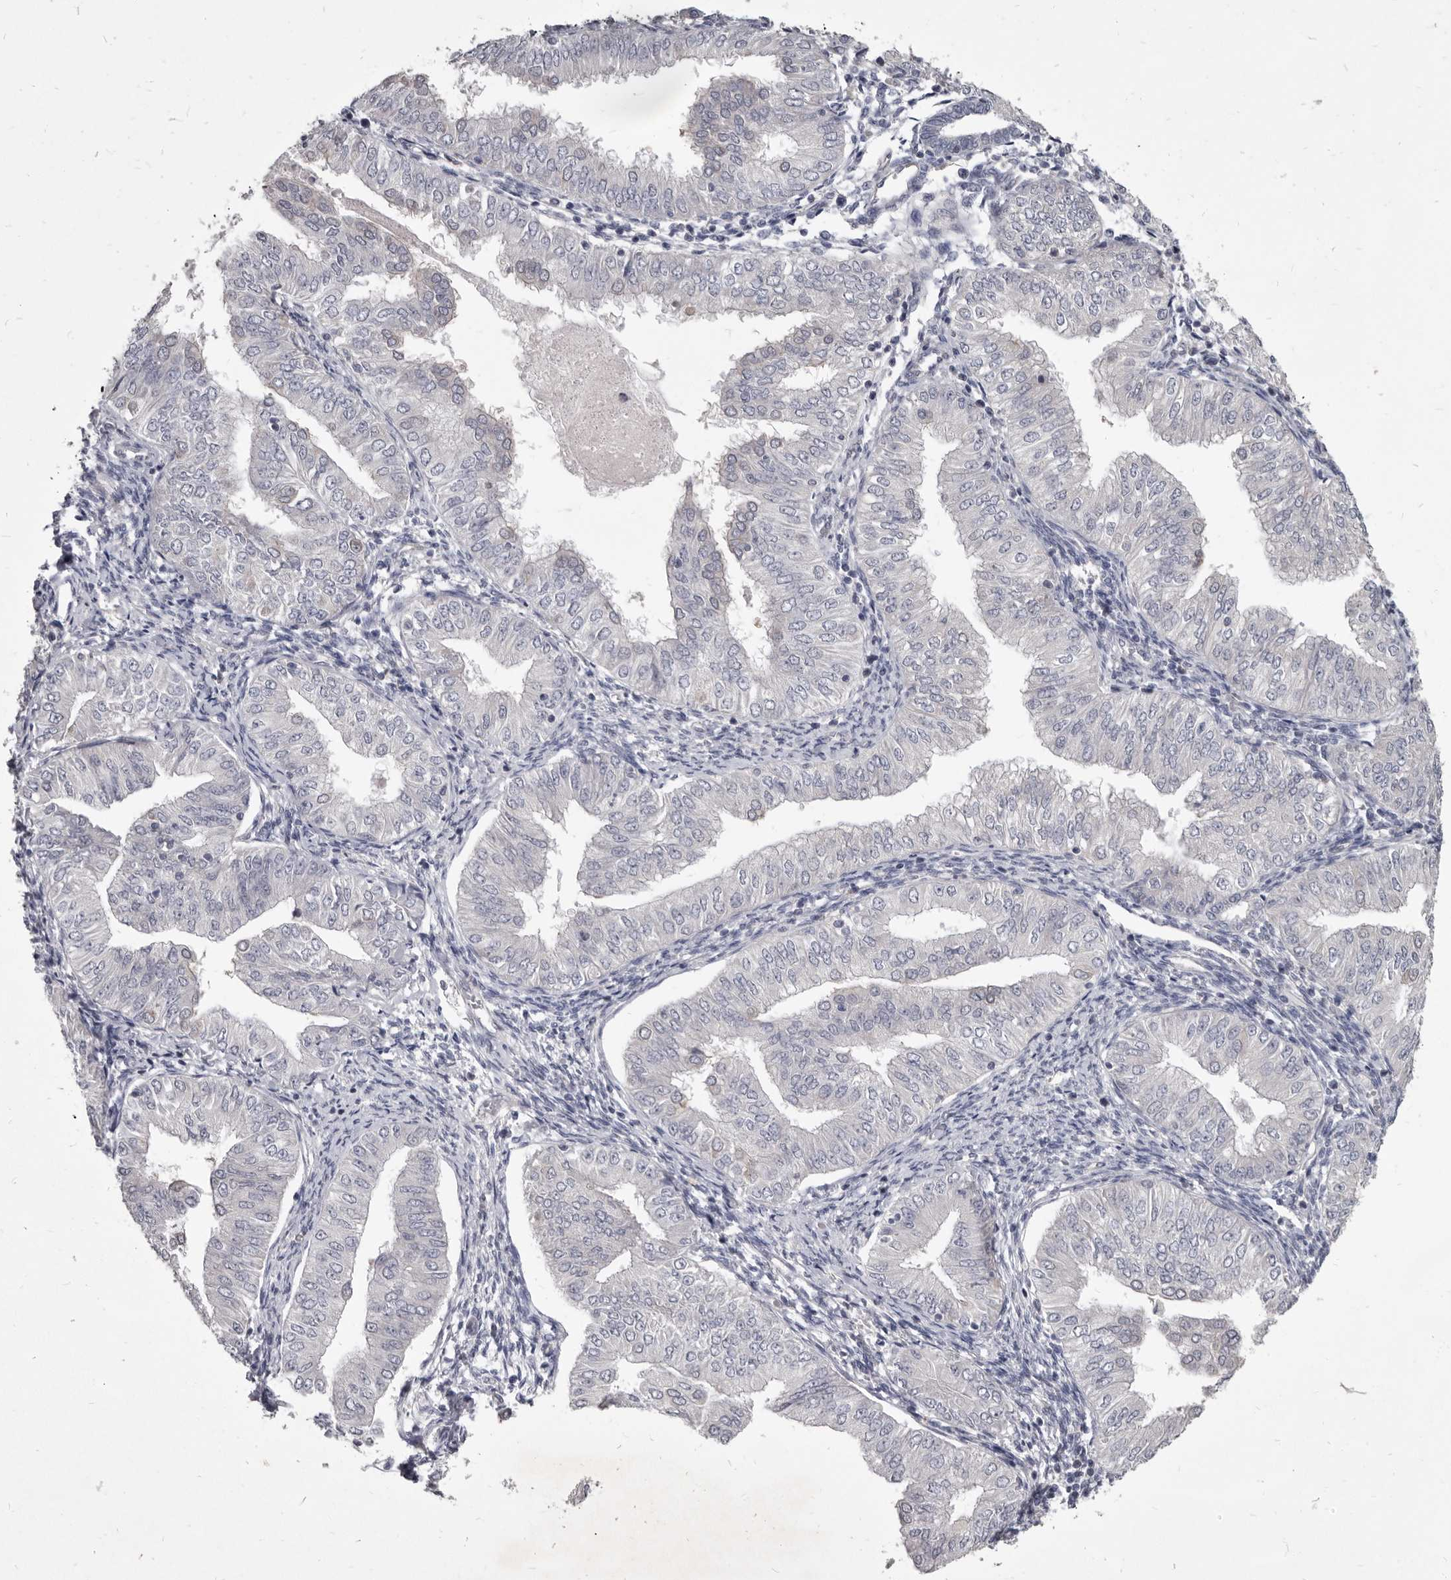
{"staining": {"intensity": "negative", "quantity": "none", "location": "none"}, "tissue": "endometrial cancer", "cell_type": "Tumor cells", "image_type": "cancer", "snomed": [{"axis": "morphology", "description": "Normal tissue, NOS"}, {"axis": "morphology", "description": "Adenocarcinoma, NOS"}, {"axis": "topography", "description": "Endometrium"}], "caption": "A high-resolution image shows immunohistochemistry (IHC) staining of endometrial adenocarcinoma, which exhibits no significant staining in tumor cells.", "gene": "GSK3B", "patient": {"sex": "female", "age": 53}}